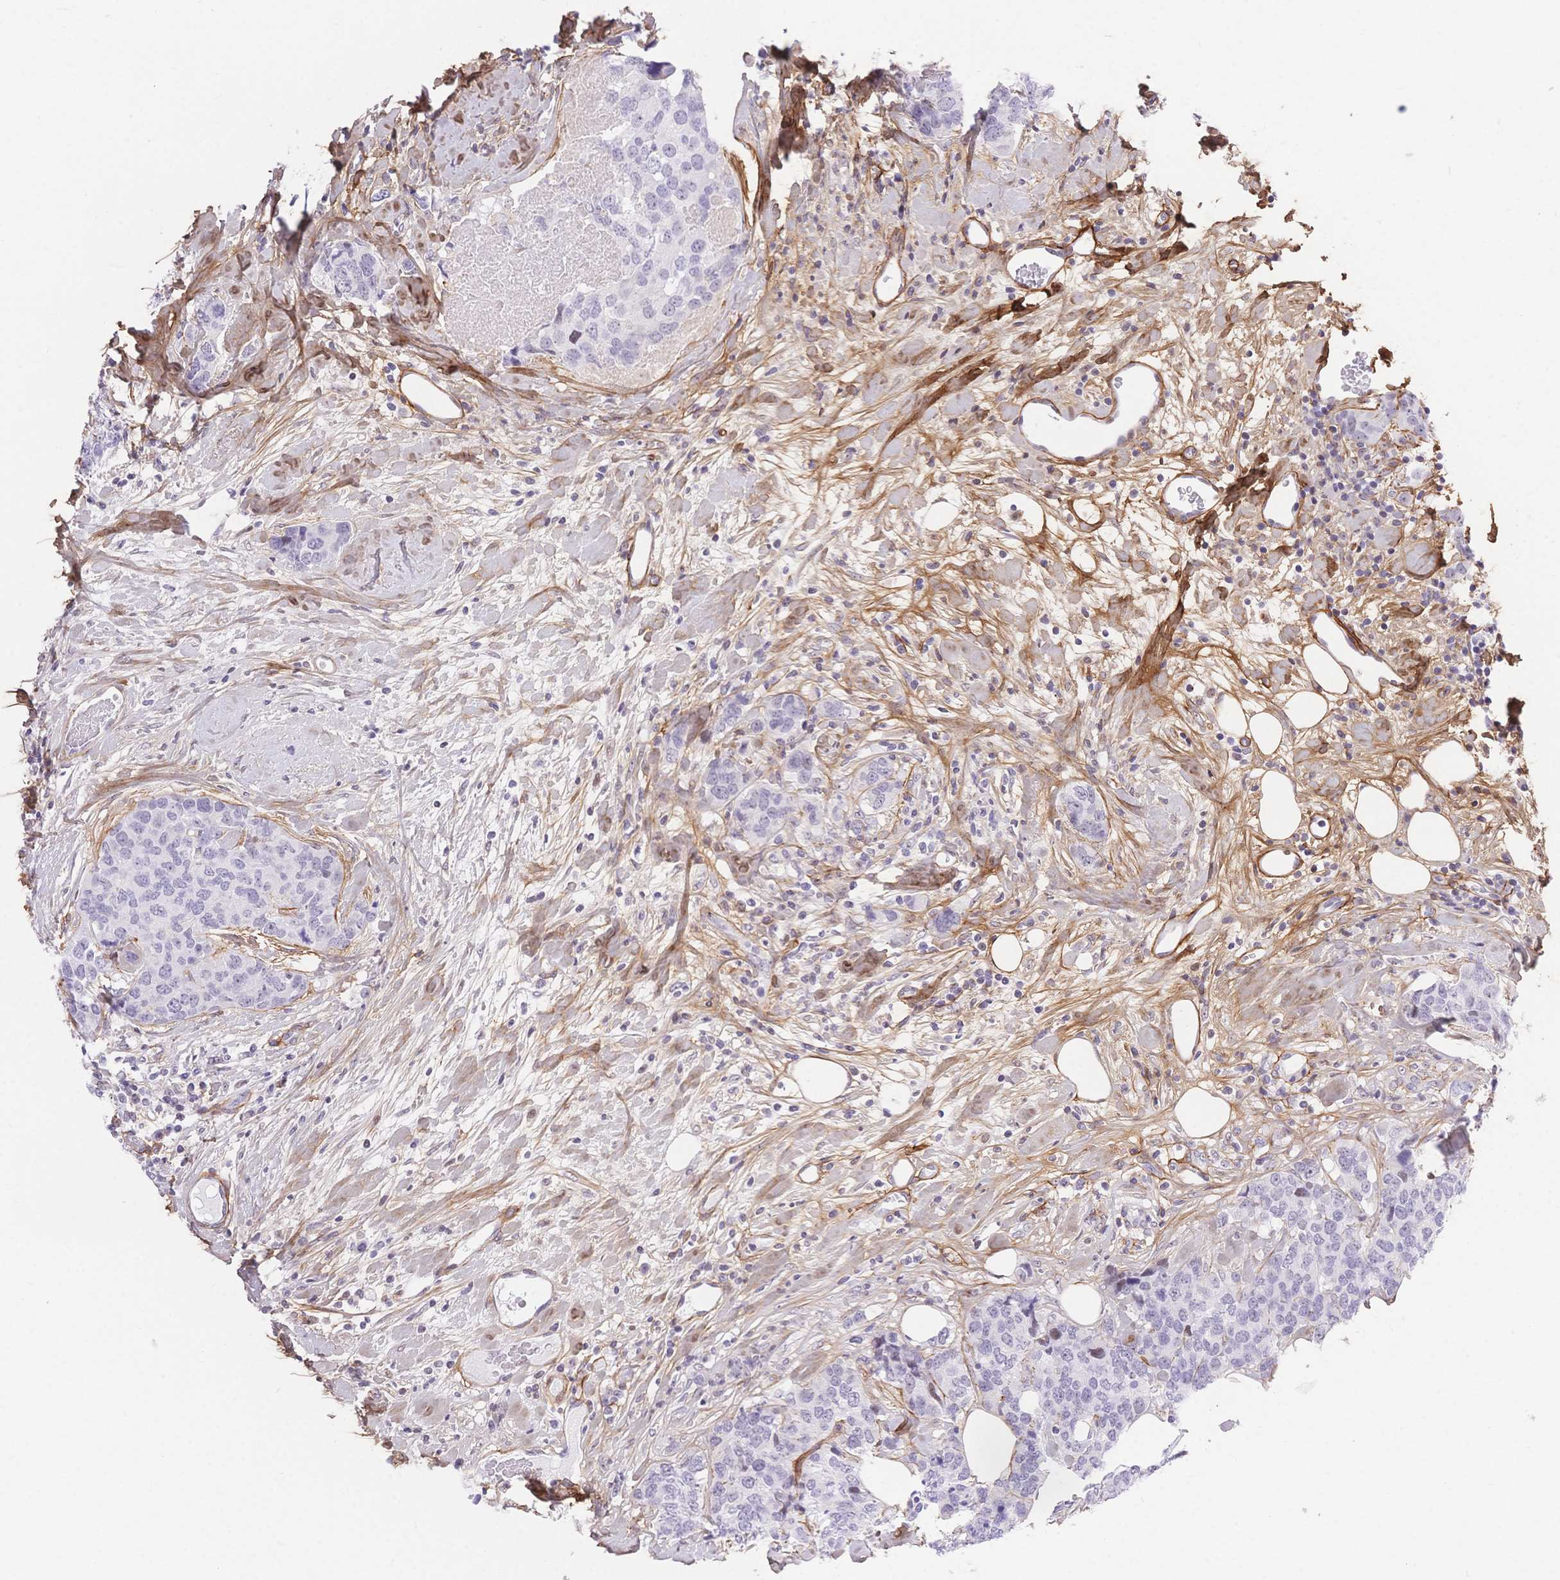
{"staining": {"intensity": "negative", "quantity": "none", "location": "none"}, "tissue": "breast cancer", "cell_type": "Tumor cells", "image_type": "cancer", "snomed": [{"axis": "morphology", "description": "Lobular carcinoma"}, {"axis": "topography", "description": "Breast"}], "caption": "Immunohistochemistry (IHC) image of neoplastic tissue: breast cancer (lobular carcinoma) stained with DAB (3,3'-diaminobenzidine) exhibits no significant protein positivity in tumor cells. (Brightfield microscopy of DAB (3,3'-diaminobenzidine) IHC at high magnification).", "gene": "PDZD2", "patient": {"sex": "female", "age": 59}}